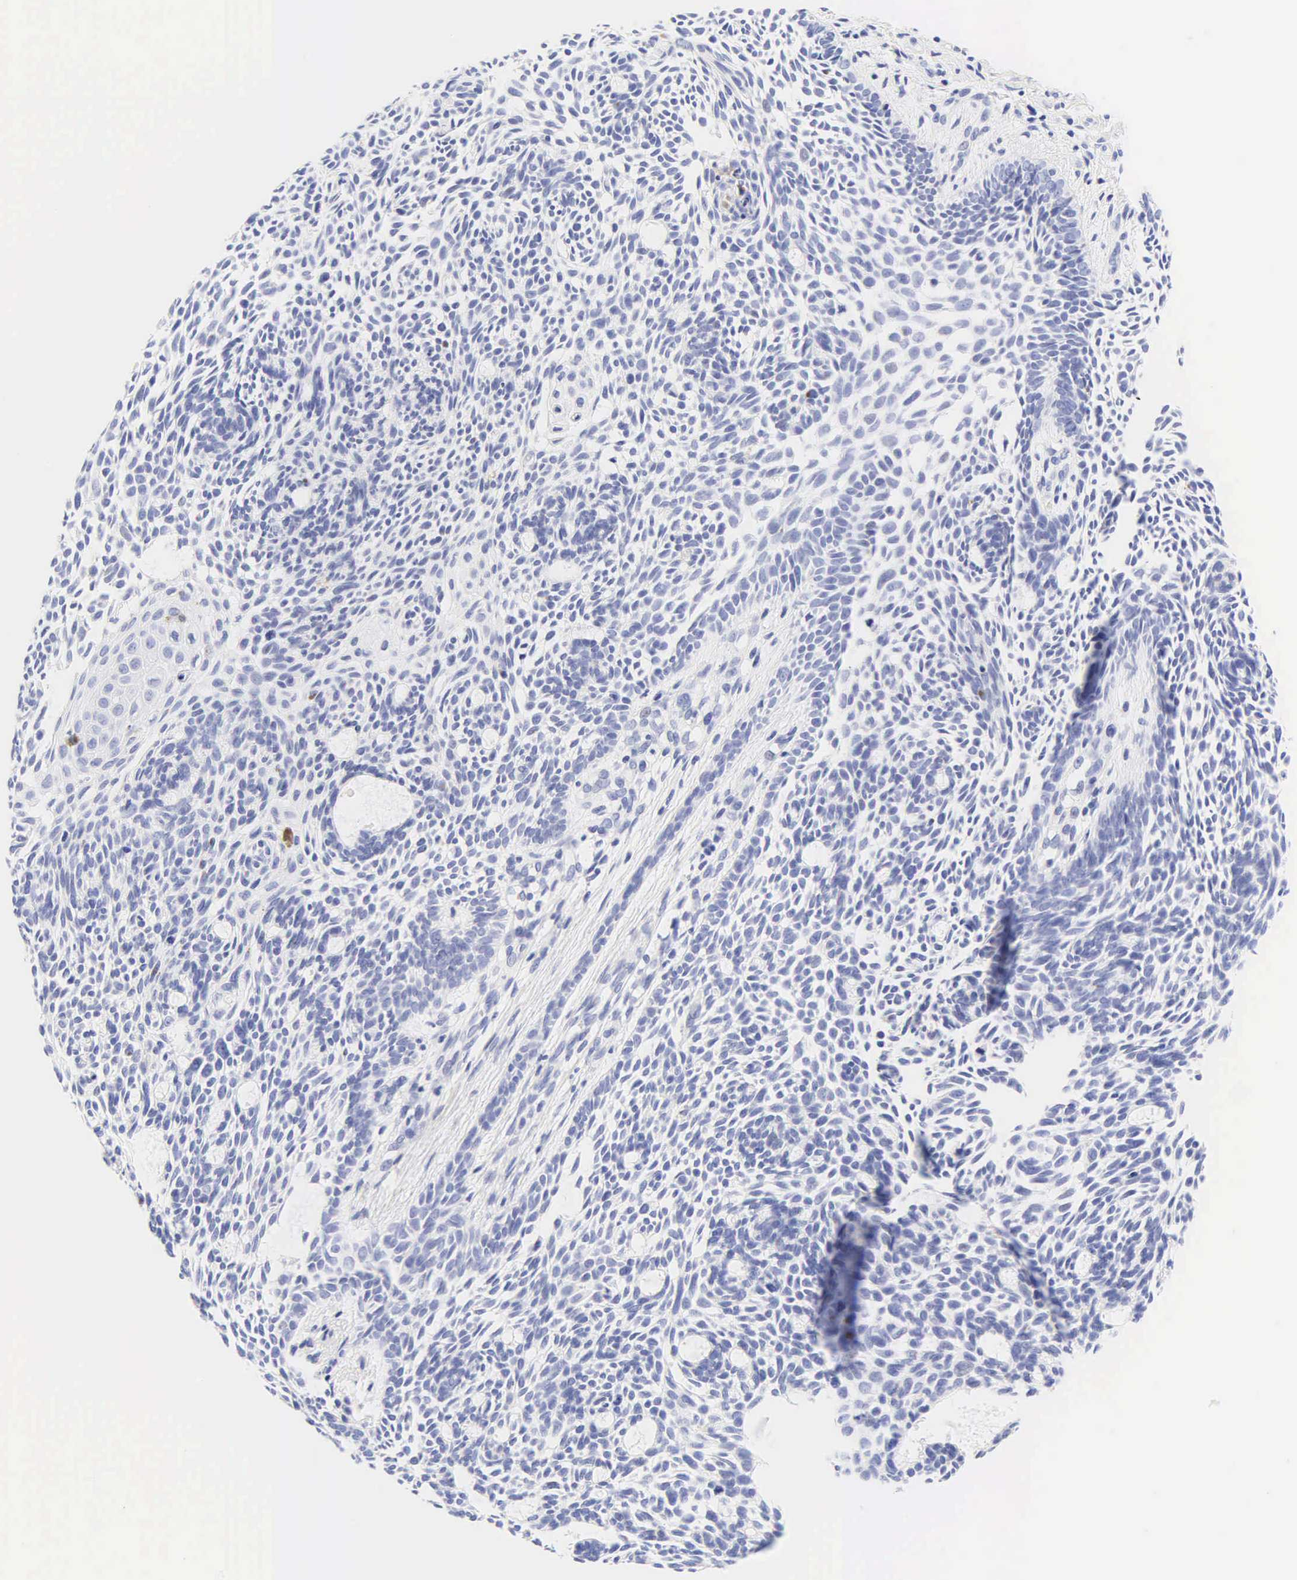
{"staining": {"intensity": "negative", "quantity": "none", "location": "none"}, "tissue": "skin cancer", "cell_type": "Tumor cells", "image_type": "cancer", "snomed": [{"axis": "morphology", "description": "Basal cell carcinoma"}, {"axis": "topography", "description": "Skin"}], "caption": "High power microscopy photomicrograph of an immunohistochemistry (IHC) image of basal cell carcinoma (skin), revealing no significant expression in tumor cells.", "gene": "DES", "patient": {"sex": "male", "age": 58}}